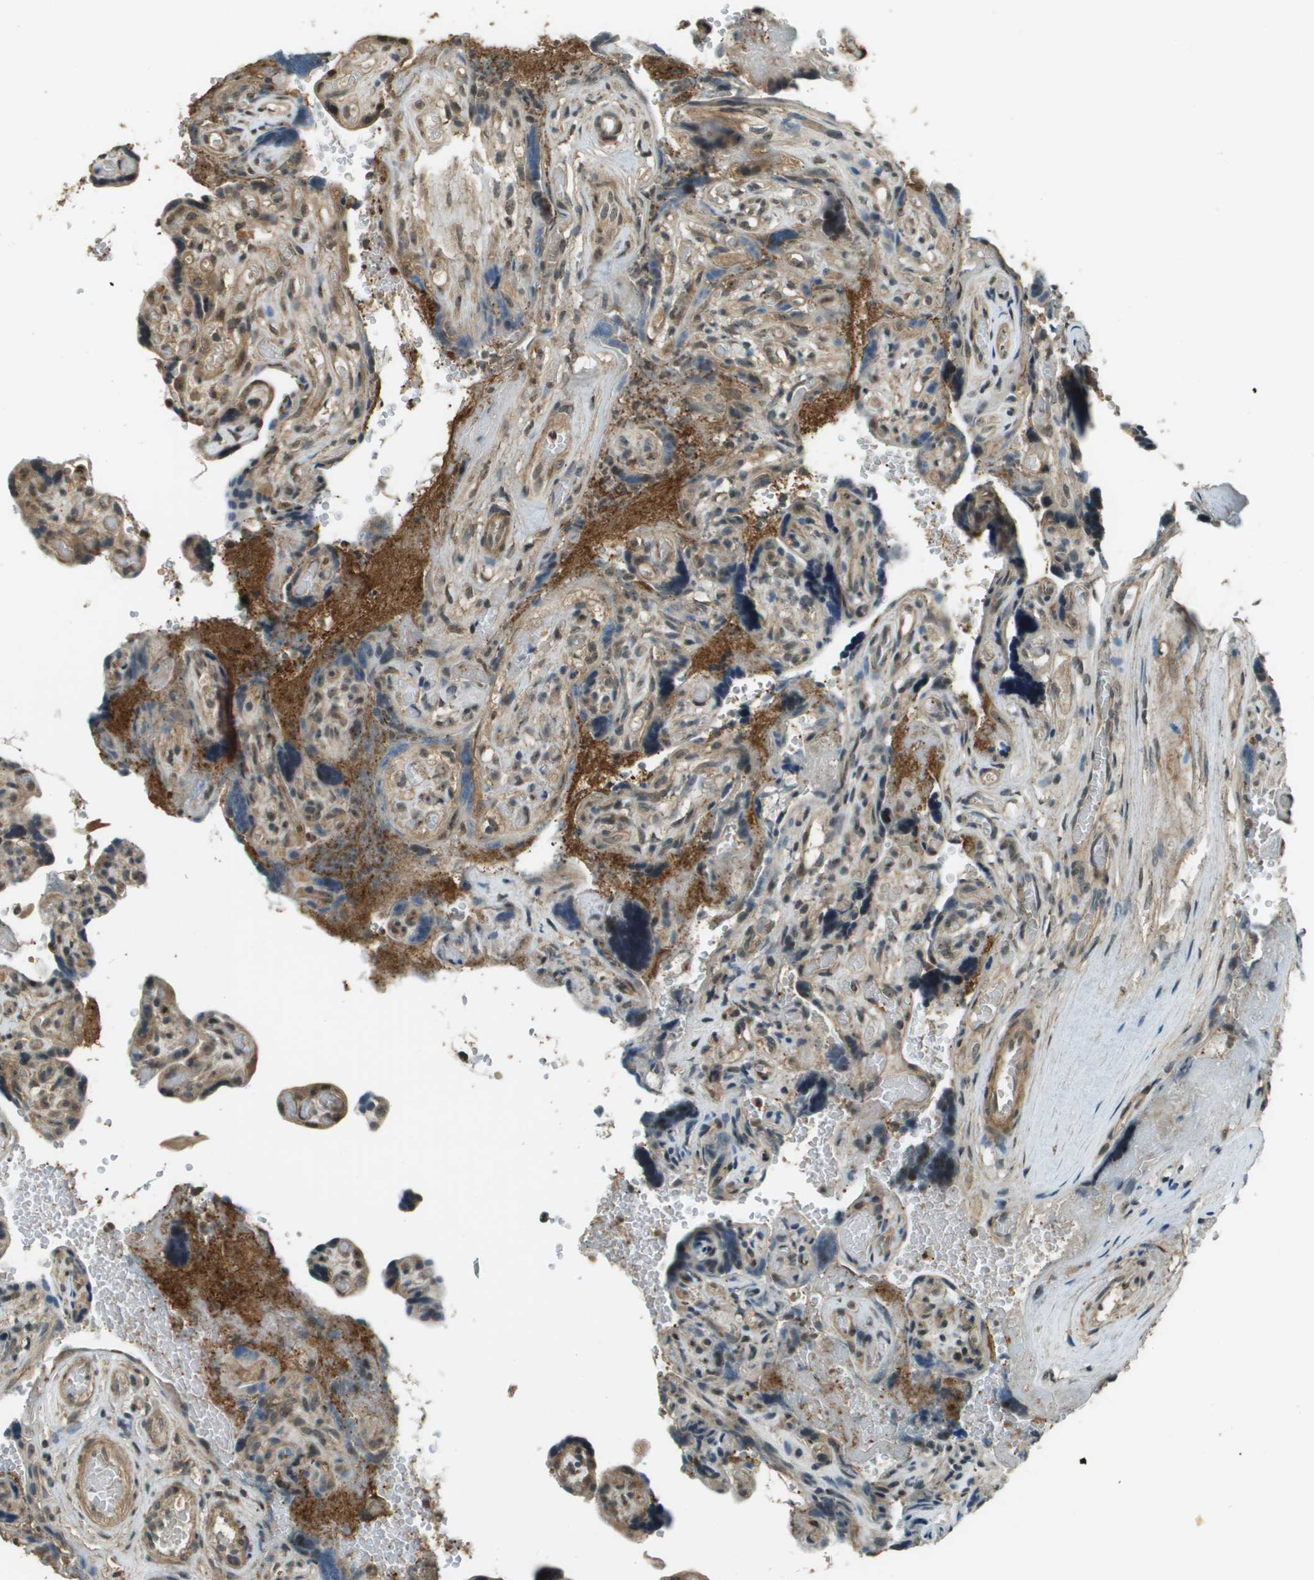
{"staining": {"intensity": "moderate", "quantity": ">75%", "location": "cytoplasmic/membranous"}, "tissue": "placenta", "cell_type": "Decidual cells", "image_type": "normal", "snomed": [{"axis": "morphology", "description": "Normal tissue, NOS"}, {"axis": "topography", "description": "Placenta"}], "caption": "Placenta stained with IHC exhibits moderate cytoplasmic/membranous expression in about >75% of decidual cells.", "gene": "SDC3", "patient": {"sex": "female", "age": 30}}